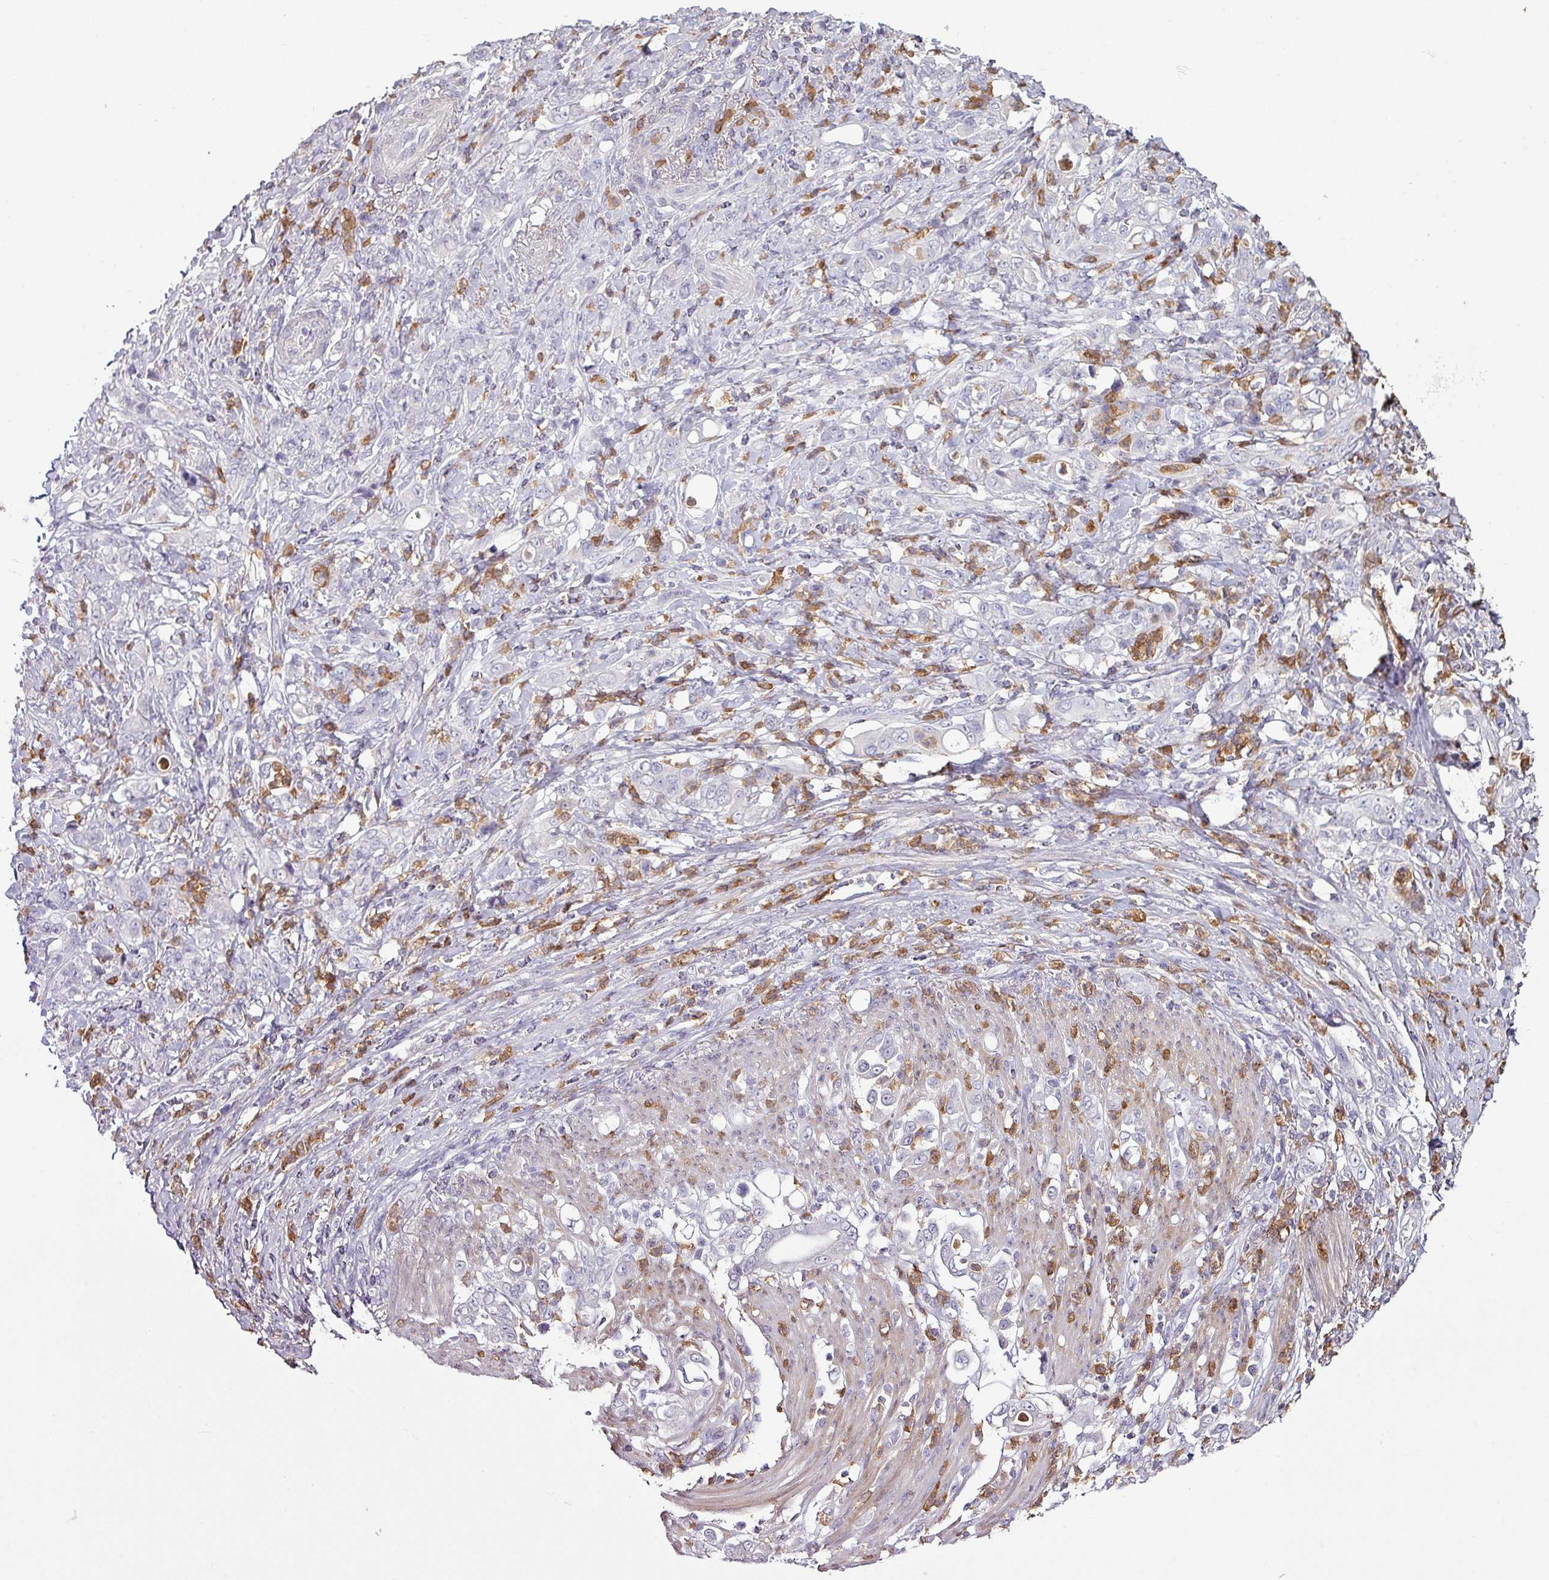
{"staining": {"intensity": "negative", "quantity": "none", "location": "none"}, "tissue": "stomach cancer", "cell_type": "Tumor cells", "image_type": "cancer", "snomed": [{"axis": "morphology", "description": "Normal tissue, NOS"}, {"axis": "morphology", "description": "Adenocarcinoma, NOS"}, {"axis": "topography", "description": "Stomach"}], "caption": "DAB (3,3'-diaminobenzidine) immunohistochemical staining of stomach adenocarcinoma exhibits no significant staining in tumor cells.", "gene": "MAGEC3", "patient": {"sex": "female", "age": 79}}